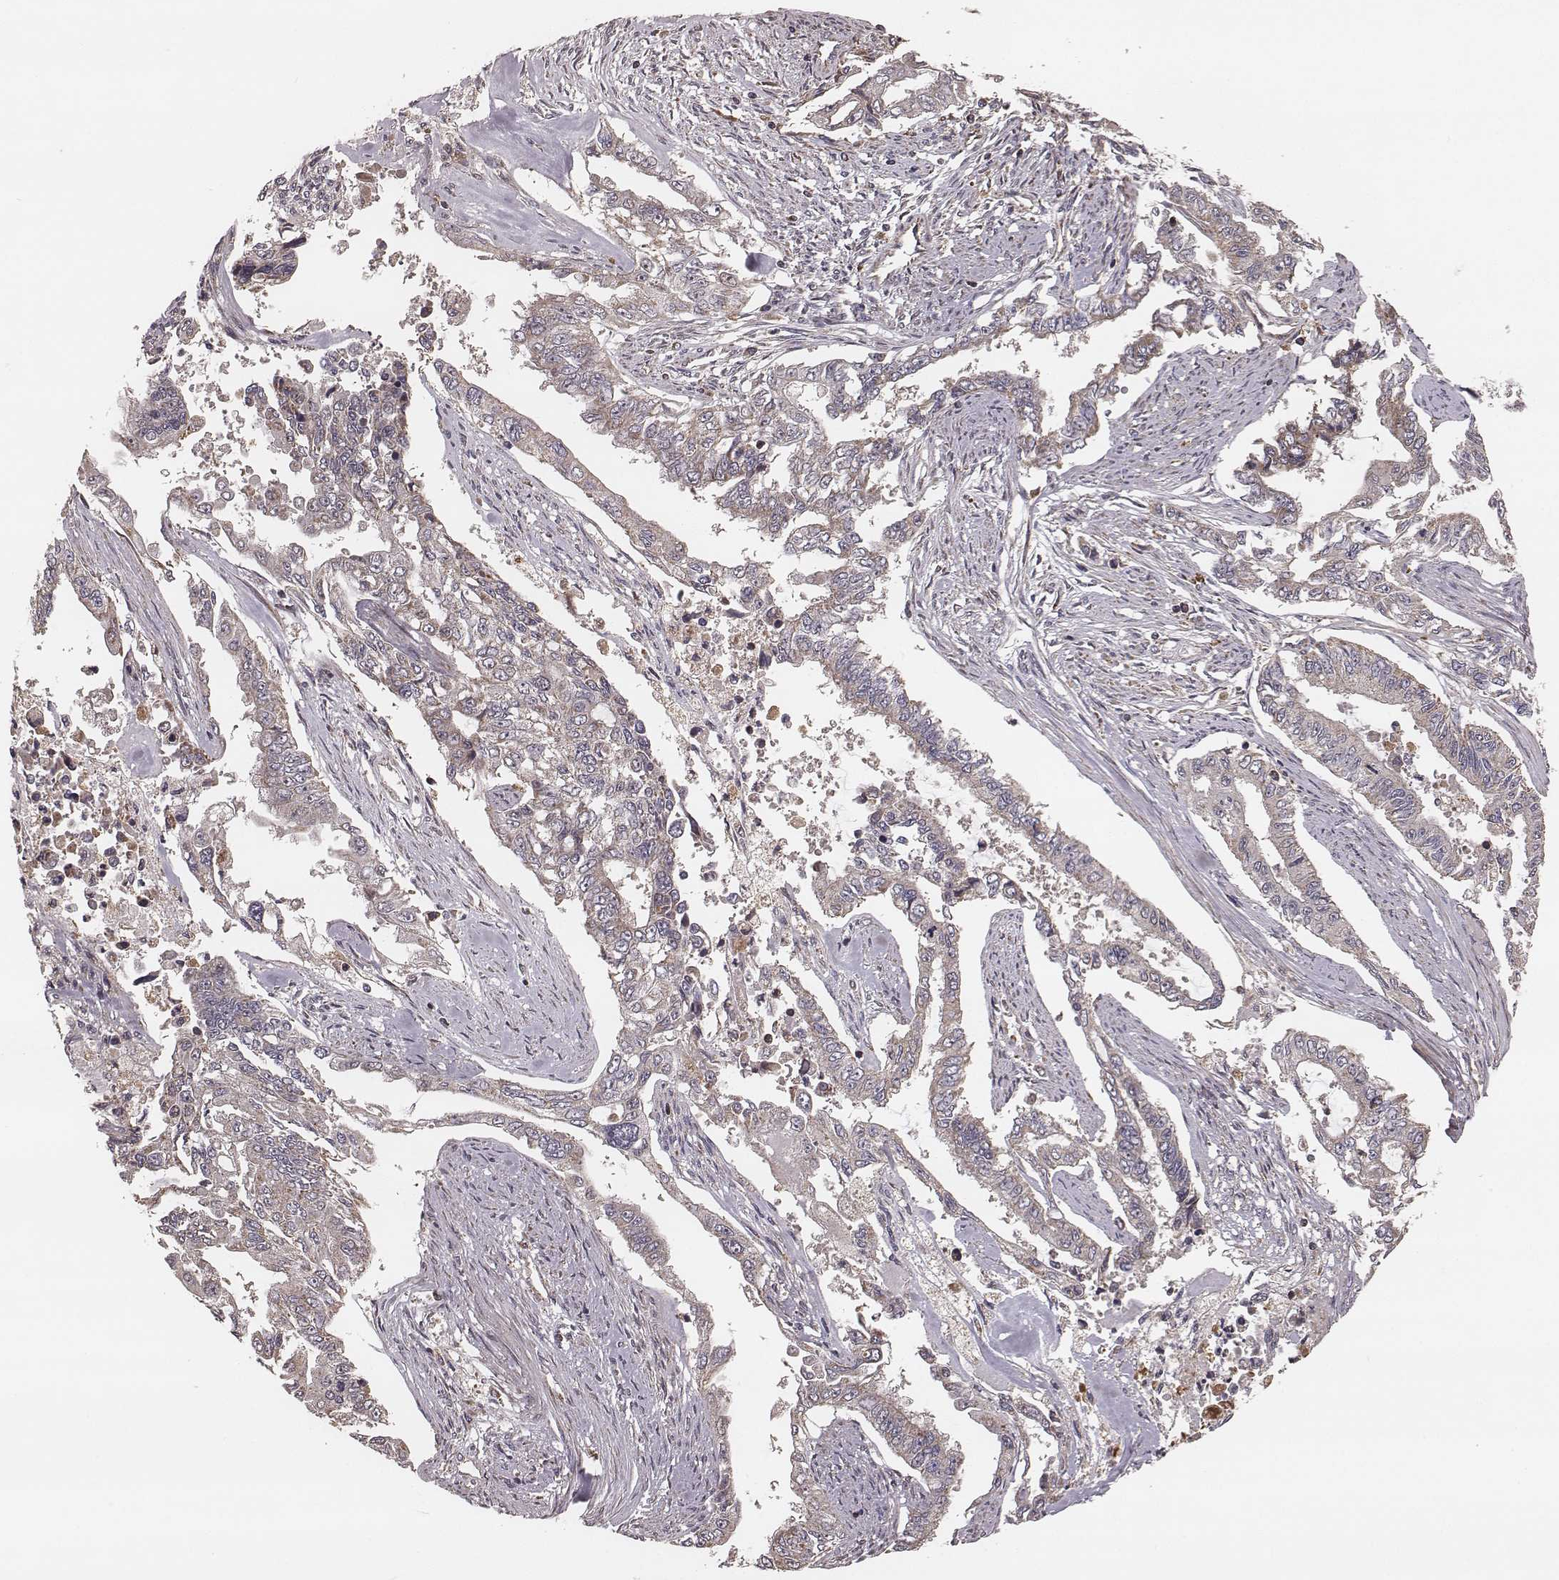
{"staining": {"intensity": "weak", "quantity": "25%-75%", "location": "cytoplasmic/membranous"}, "tissue": "endometrial cancer", "cell_type": "Tumor cells", "image_type": "cancer", "snomed": [{"axis": "morphology", "description": "Adenocarcinoma, NOS"}, {"axis": "topography", "description": "Uterus"}], "caption": "Immunohistochemical staining of endometrial cancer (adenocarcinoma) demonstrates low levels of weak cytoplasmic/membranous staining in about 25%-75% of tumor cells. The protein of interest is shown in brown color, while the nuclei are stained blue.", "gene": "ZDHHC21", "patient": {"sex": "female", "age": 59}}